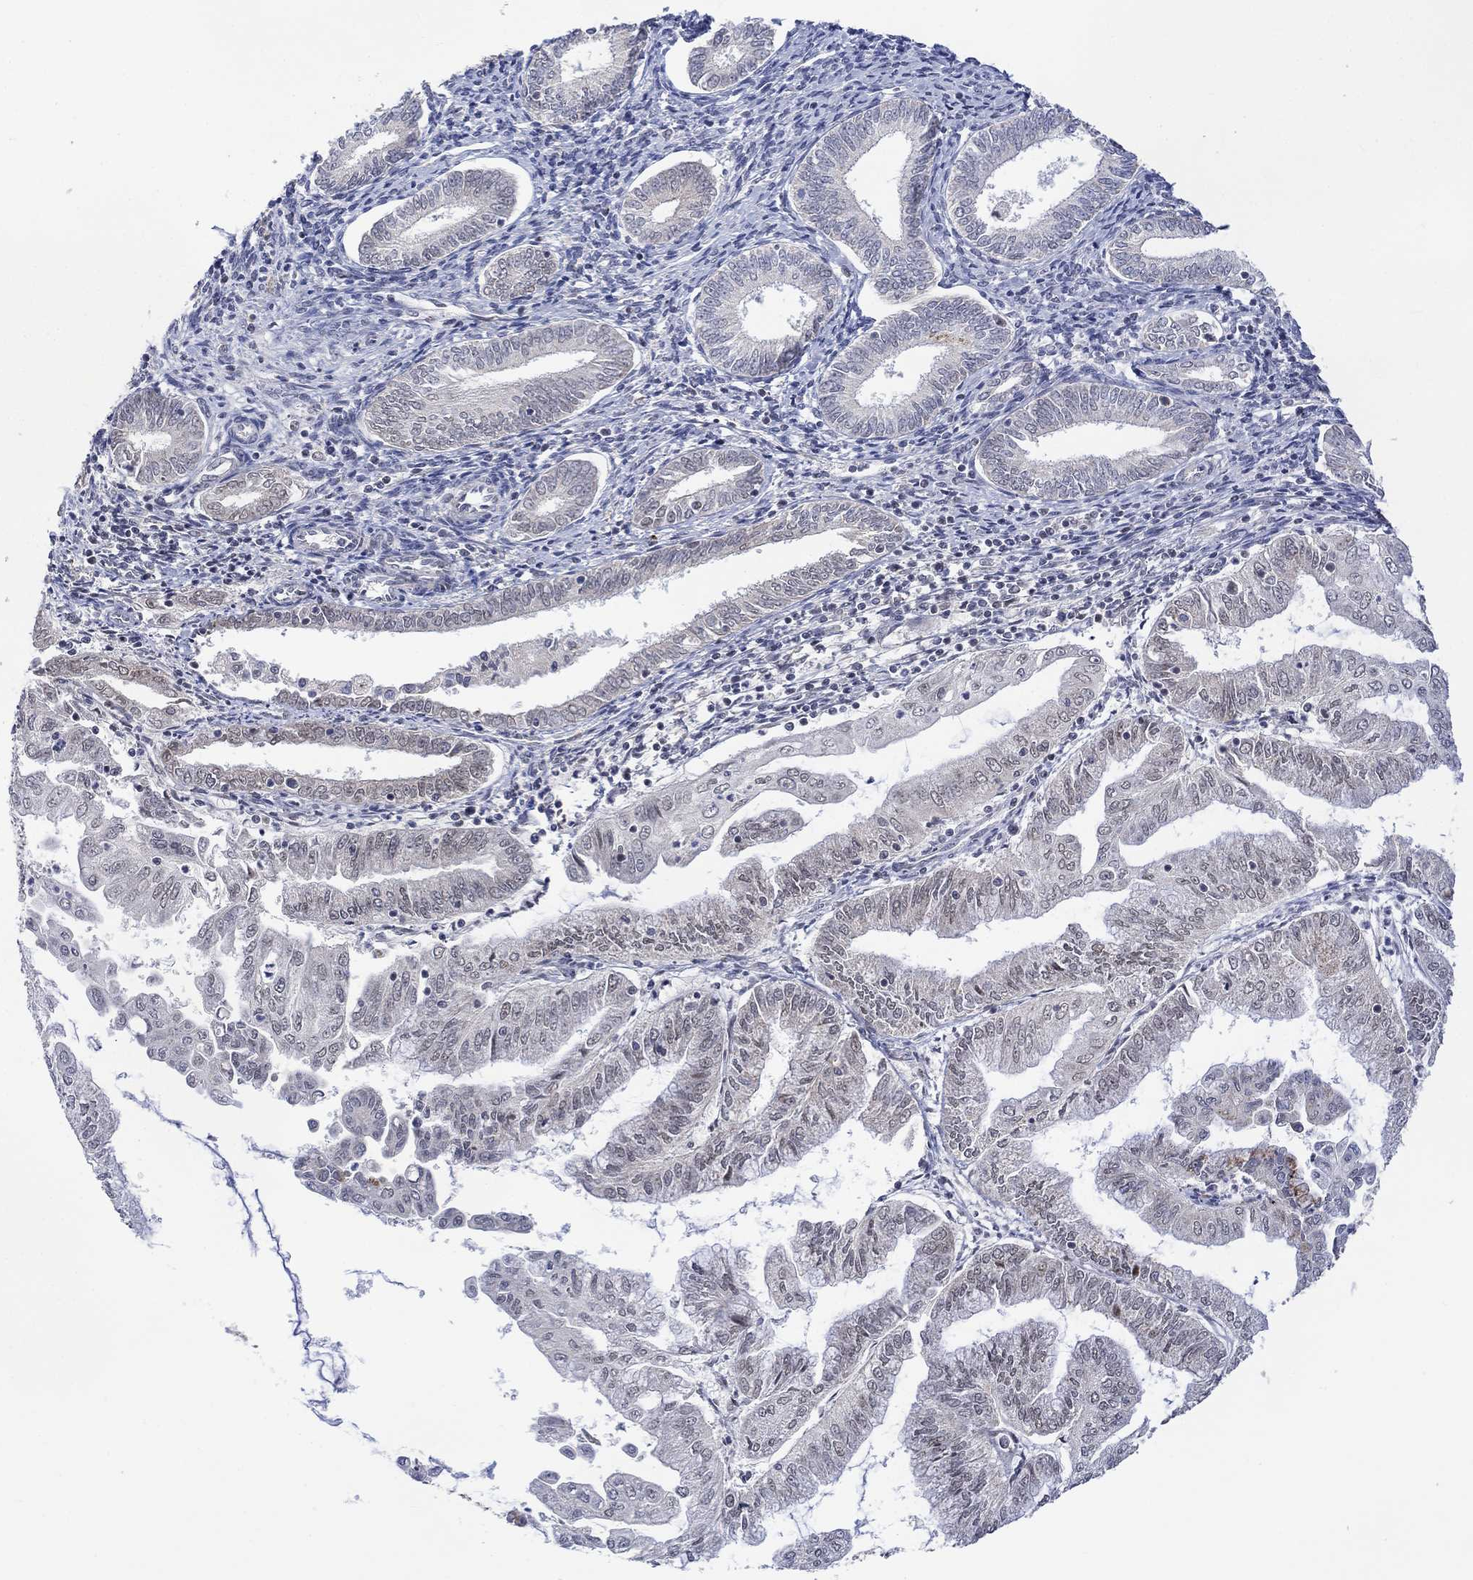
{"staining": {"intensity": "negative", "quantity": "none", "location": "none"}, "tissue": "endometrial cancer", "cell_type": "Tumor cells", "image_type": "cancer", "snomed": [{"axis": "morphology", "description": "Adenocarcinoma, NOS"}, {"axis": "topography", "description": "Endometrium"}], "caption": "There is no significant expression in tumor cells of endometrial cancer. (Brightfield microscopy of DAB (3,3'-diaminobenzidine) IHC at high magnification).", "gene": "SLC48A1", "patient": {"sex": "female", "age": 56}}